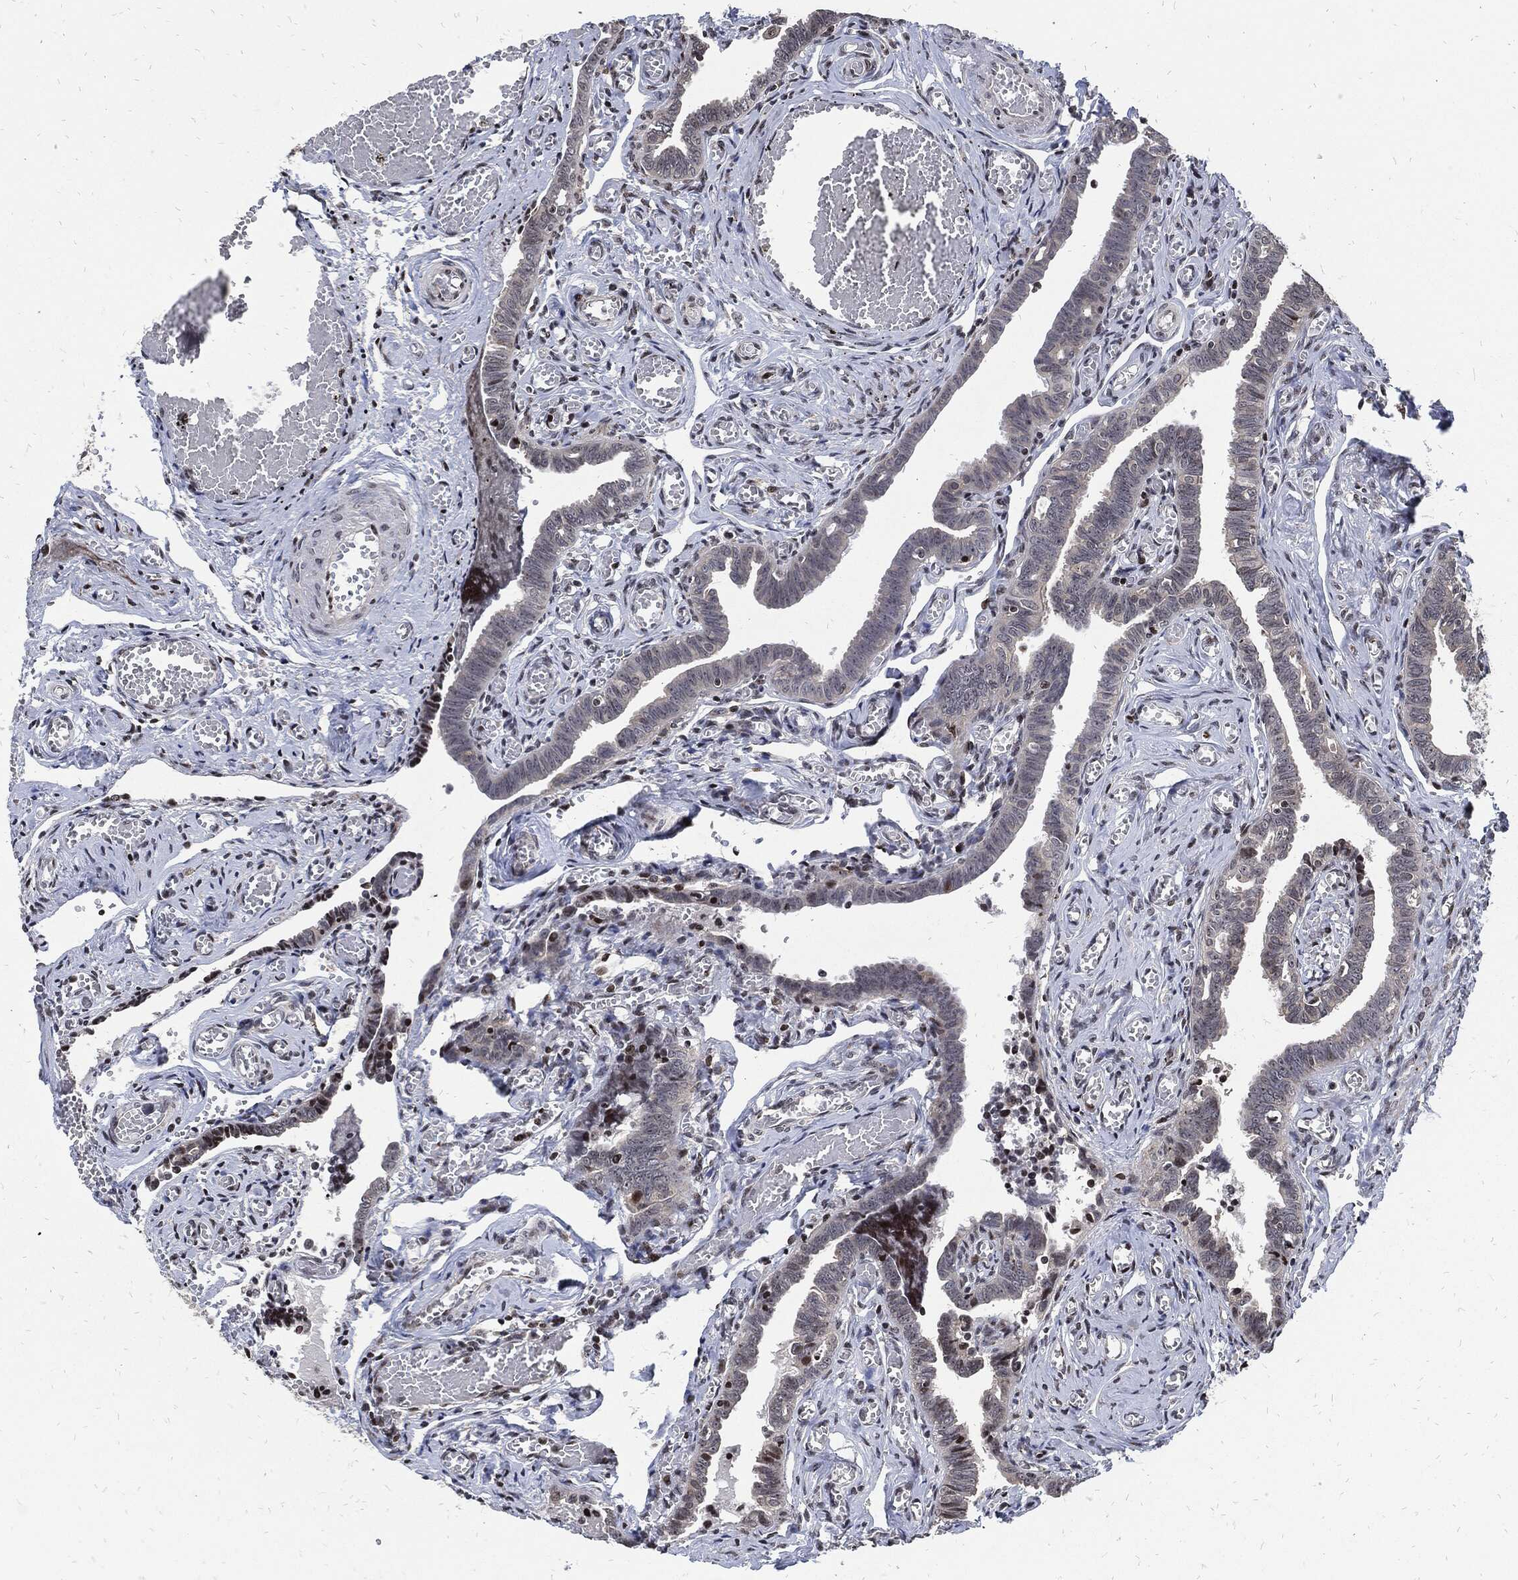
{"staining": {"intensity": "negative", "quantity": "none", "location": "none"}, "tissue": "fallopian tube", "cell_type": "Glandular cells", "image_type": "normal", "snomed": [{"axis": "morphology", "description": "Normal tissue, NOS"}, {"axis": "topography", "description": "Vascular tissue"}, {"axis": "topography", "description": "Fallopian tube"}], "caption": "IHC micrograph of normal human fallopian tube stained for a protein (brown), which reveals no staining in glandular cells. (DAB IHC with hematoxylin counter stain).", "gene": "ZNF775", "patient": {"sex": "female", "age": 67}}